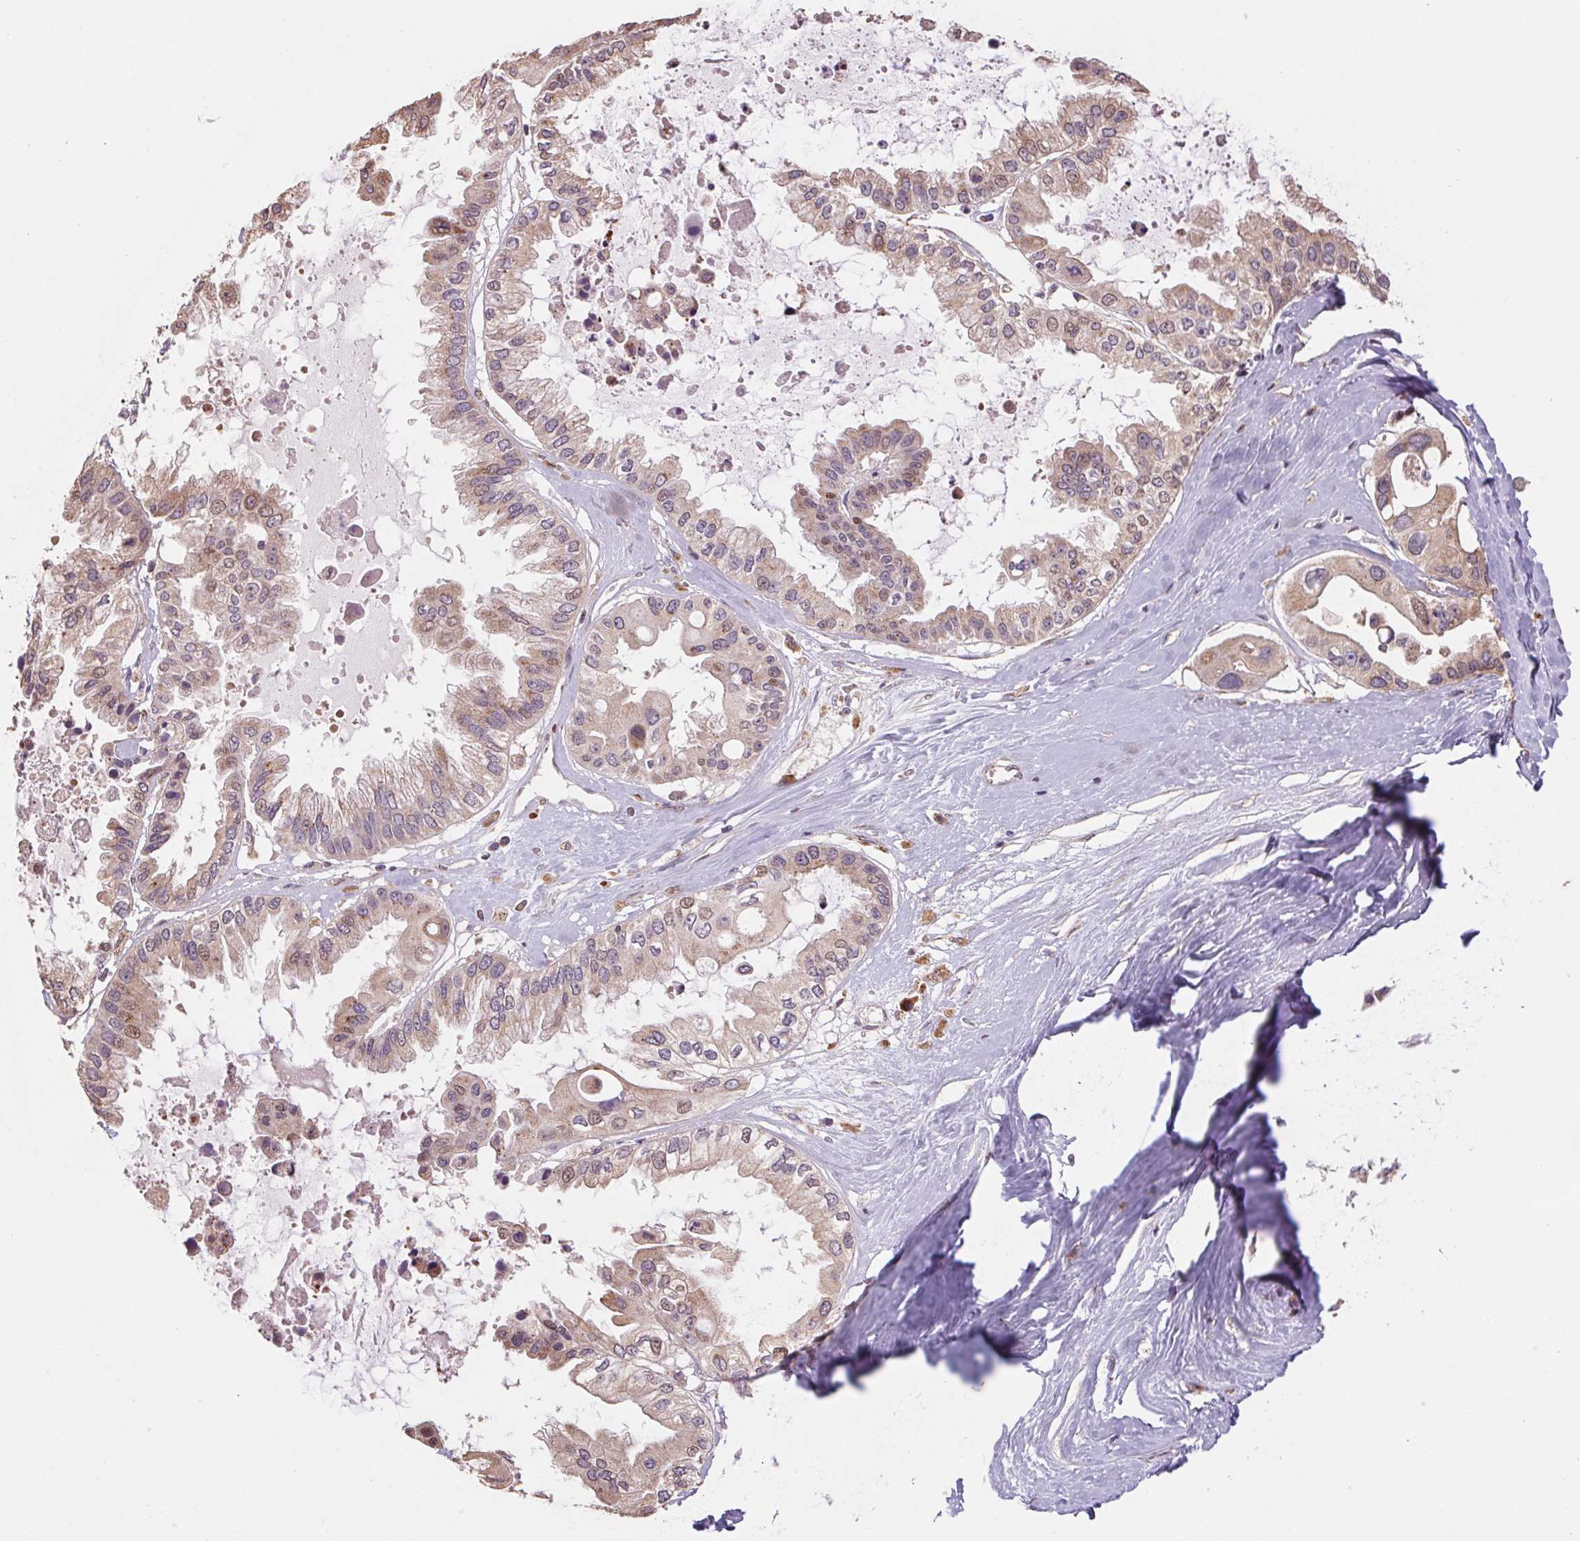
{"staining": {"intensity": "weak", "quantity": "25%-75%", "location": "cytoplasmic/membranous,nuclear"}, "tissue": "ovarian cancer", "cell_type": "Tumor cells", "image_type": "cancer", "snomed": [{"axis": "morphology", "description": "Cystadenocarcinoma, serous, NOS"}, {"axis": "topography", "description": "Ovary"}], "caption": "DAB immunohistochemical staining of ovarian cancer exhibits weak cytoplasmic/membranous and nuclear protein staining in about 25%-75% of tumor cells.", "gene": "PDHA1", "patient": {"sex": "female", "age": 56}}